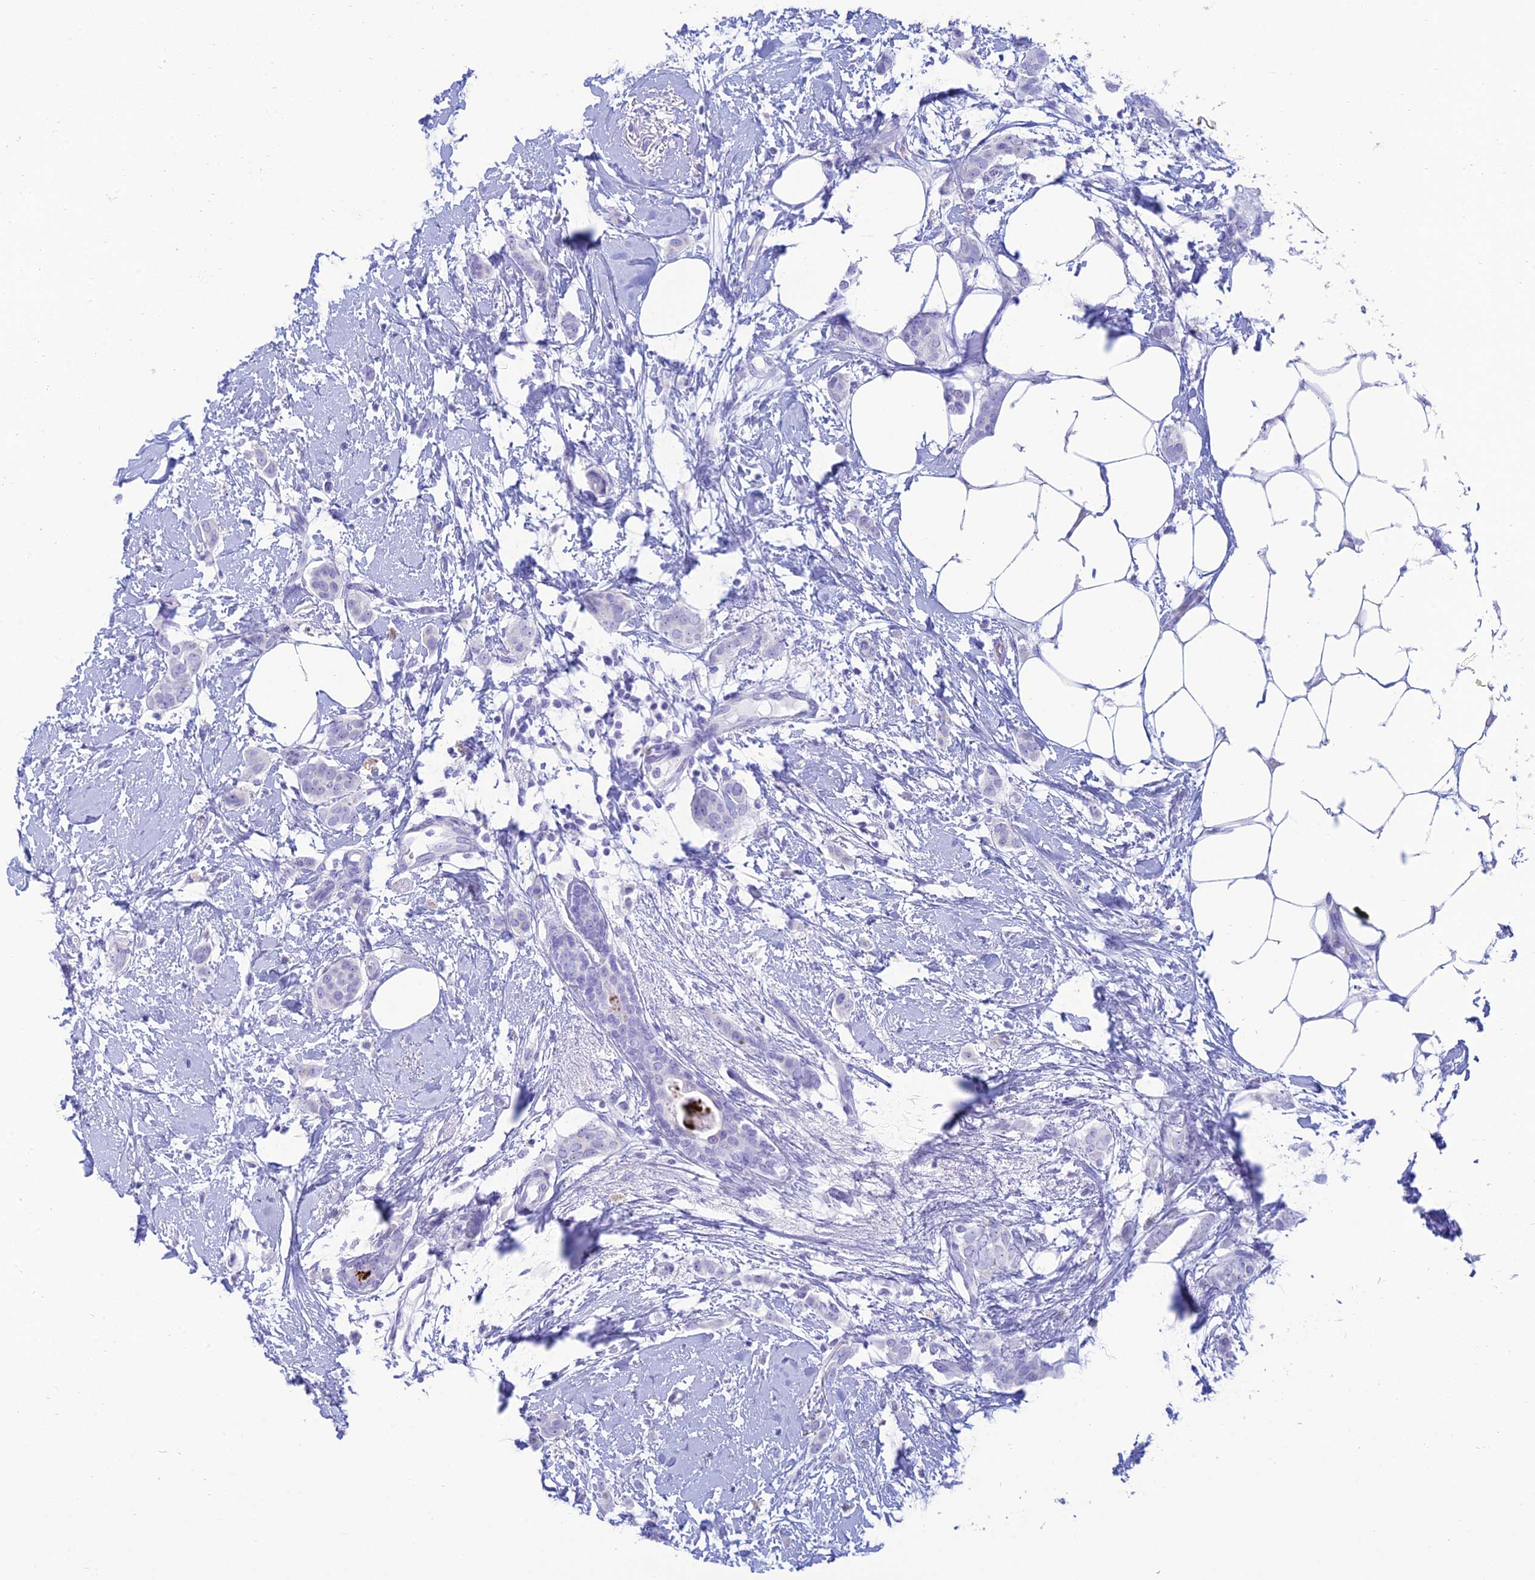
{"staining": {"intensity": "negative", "quantity": "none", "location": "none"}, "tissue": "breast cancer", "cell_type": "Tumor cells", "image_type": "cancer", "snomed": [{"axis": "morphology", "description": "Duct carcinoma"}, {"axis": "topography", "description": "Breast"}], "caption": "Immunohistochemistry of human breast cancer displays no positivity in tumor cells.", "gene": "MAL2", "patient": {"sex": "female", "age": 72}}